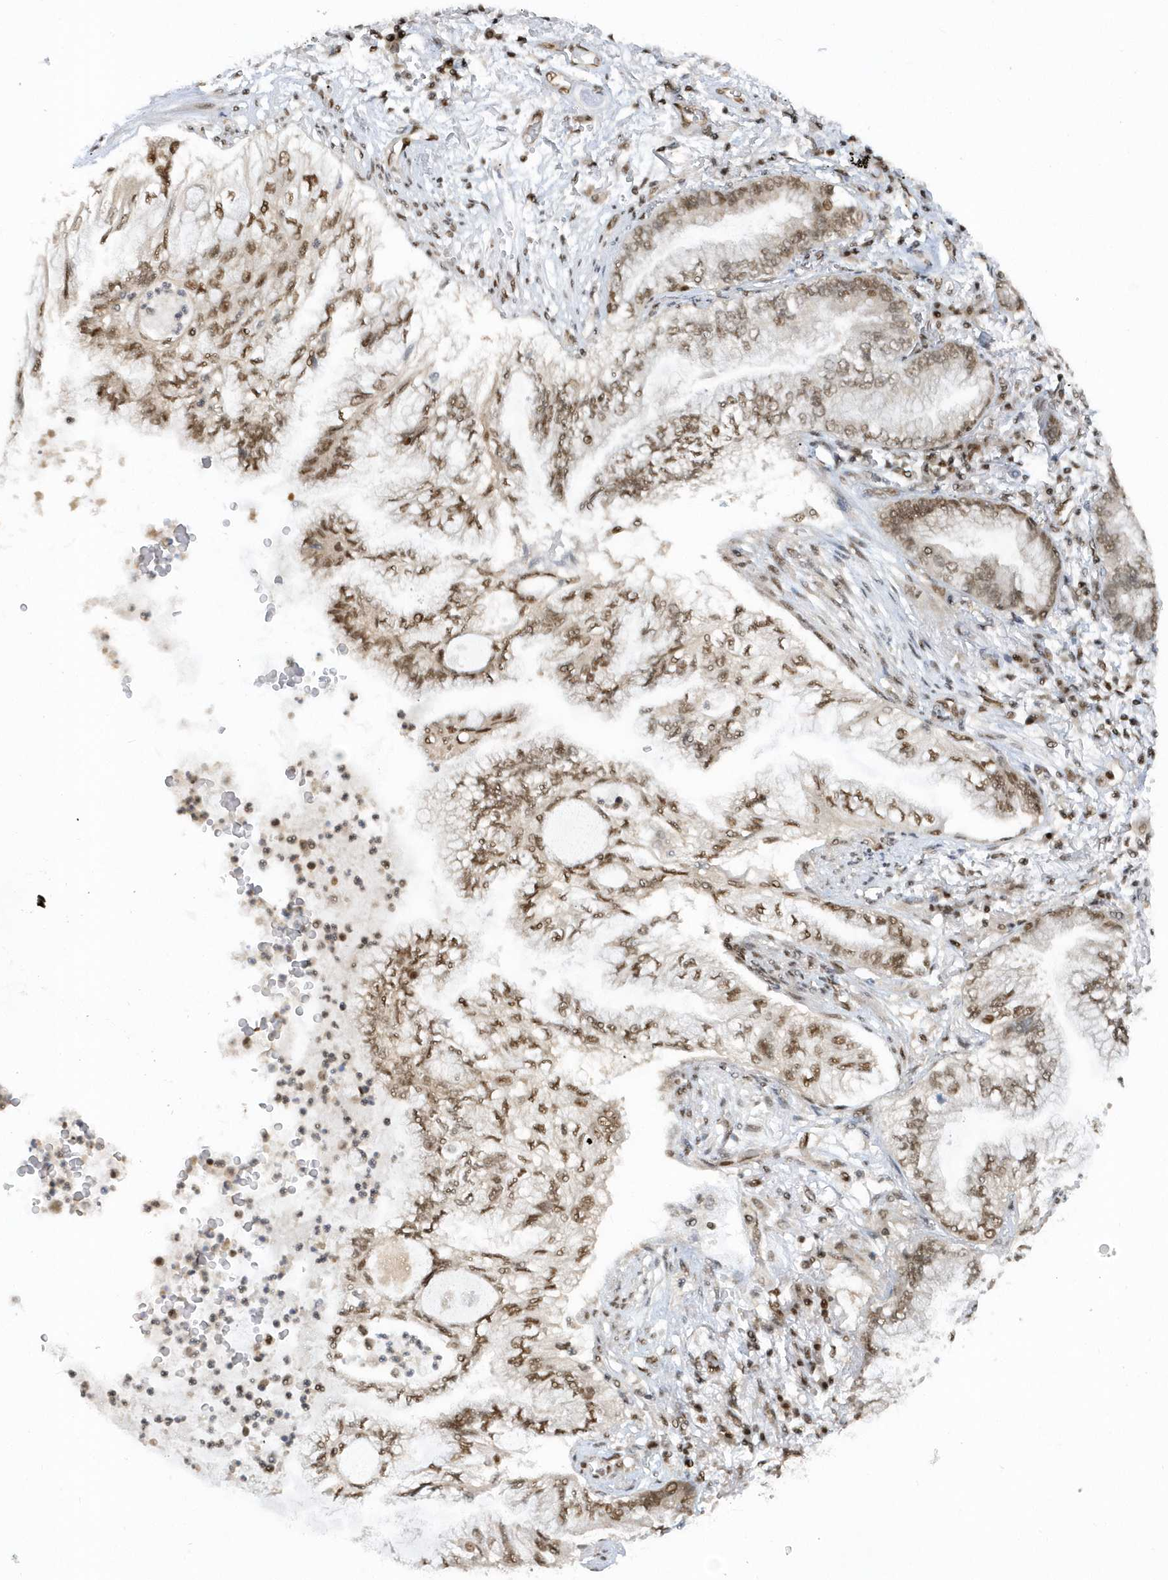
{"staining": {"intensity": "moderate", "quantity": ">75%", "location": "nuclear"}, "tissue": "lung cancer", "cell_type": "Tumor cells", "image_type": "cancer", "snomed": [{"axis": "morphology", "description": "Adenocarcinoma, NOS"}, {"axis": "topography", "description": "Lung"}], "caption": "Adenocarcinoma (lung) stained with a protein marker shows moderate staining in tumor cells.", "gene": "SEPHS1", "patient": {"sex": "female", "age": 70}}